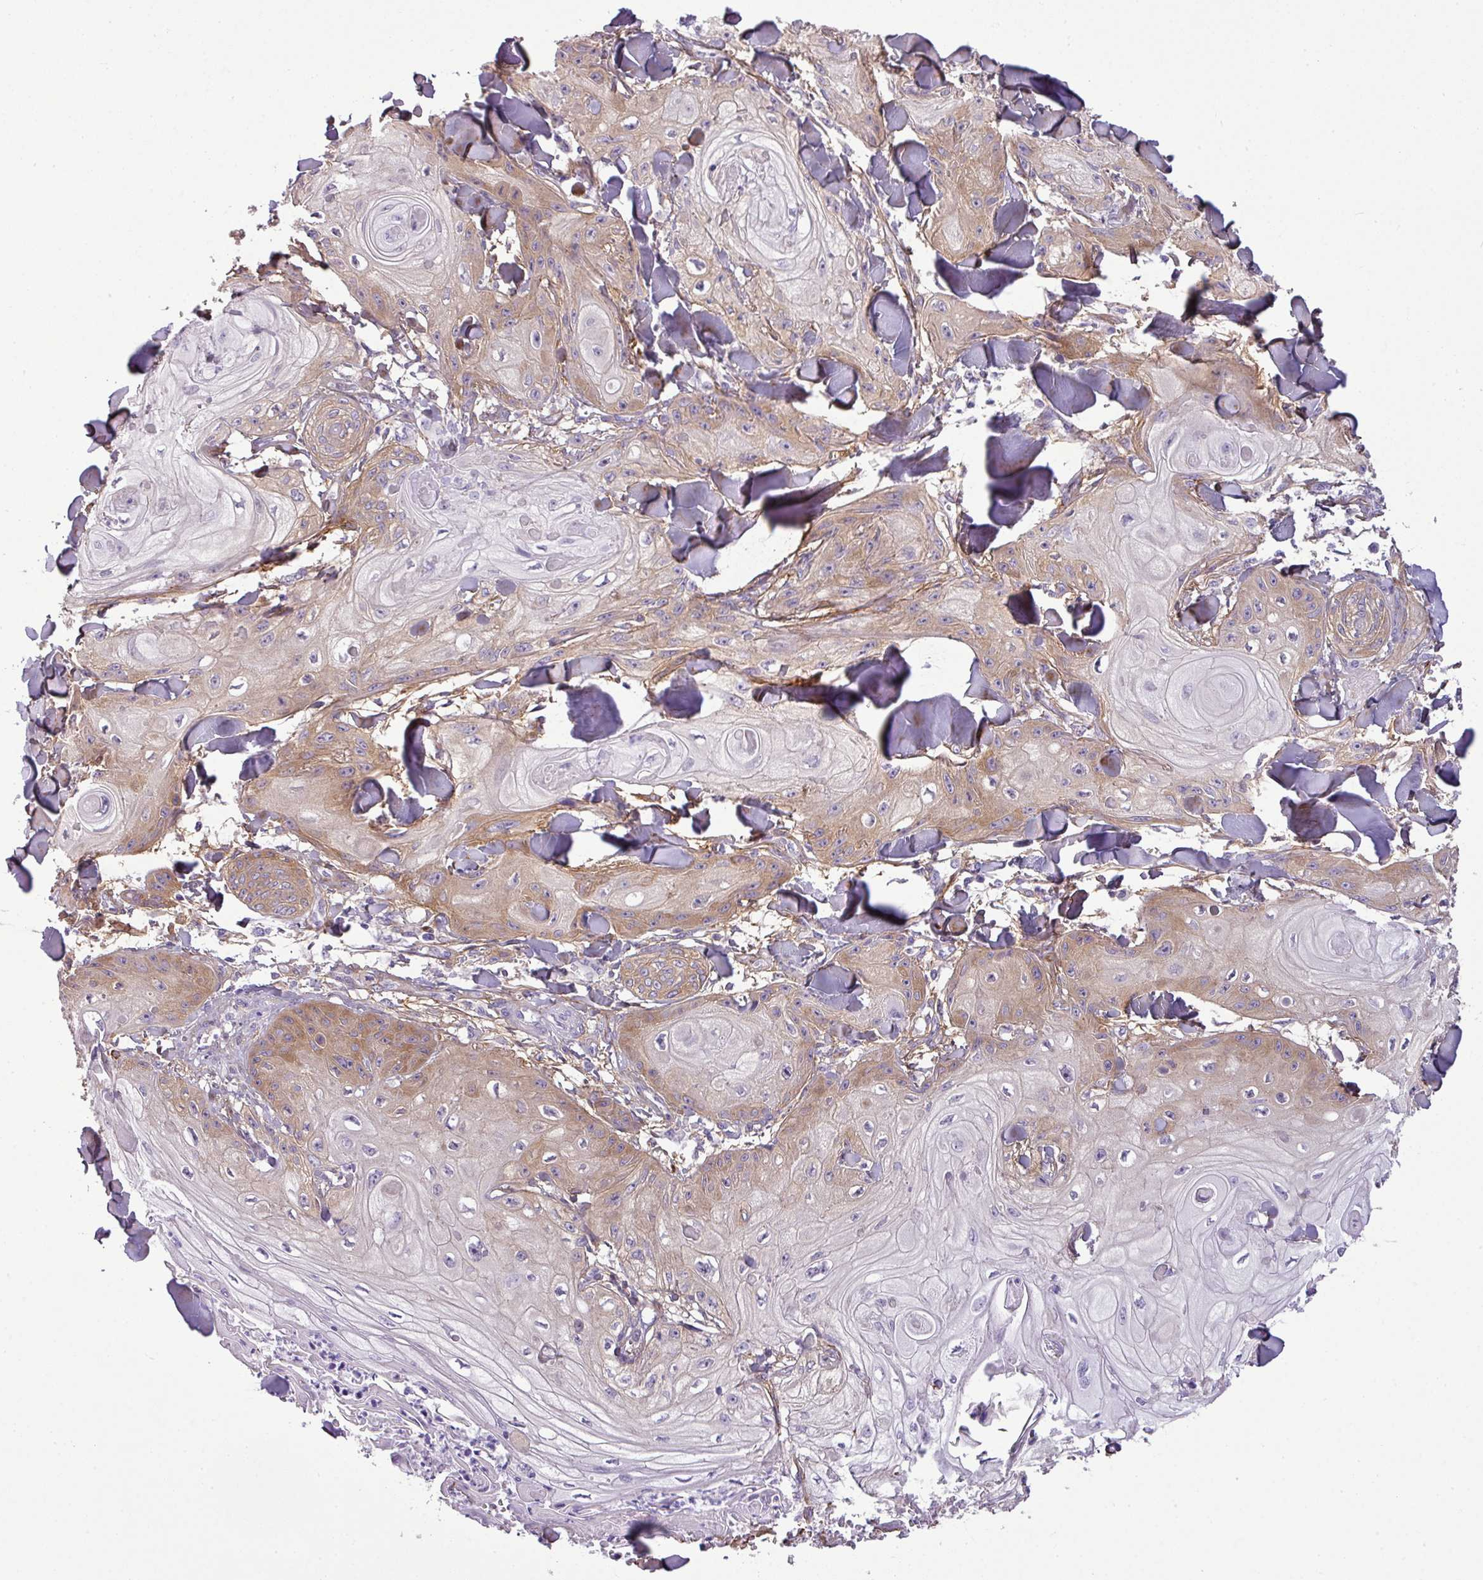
{"staining": {"intensity": "moderate", "quantity": "25%-75%", "location": "cytoplasmic/membranous"}, "tissue": "skin cancer", "cell_type": "Tumor cells", "image_type": "cancer", "snomed": [{"axis": "morphology", "description": "Squamous cell carcinoma, NOS"}, {"axis": "topography", "description": "Skin"}], "caption": "About 25%-75% of tumor cells in human skin cancer (squamous cell carcinoma) demonstrate moderate cytoplasmic/membranous protein positivity as visualized by brown immunohistochemical staining.", "gene": "PARD6G", "patient": {"sex": "male", "age": 74}}